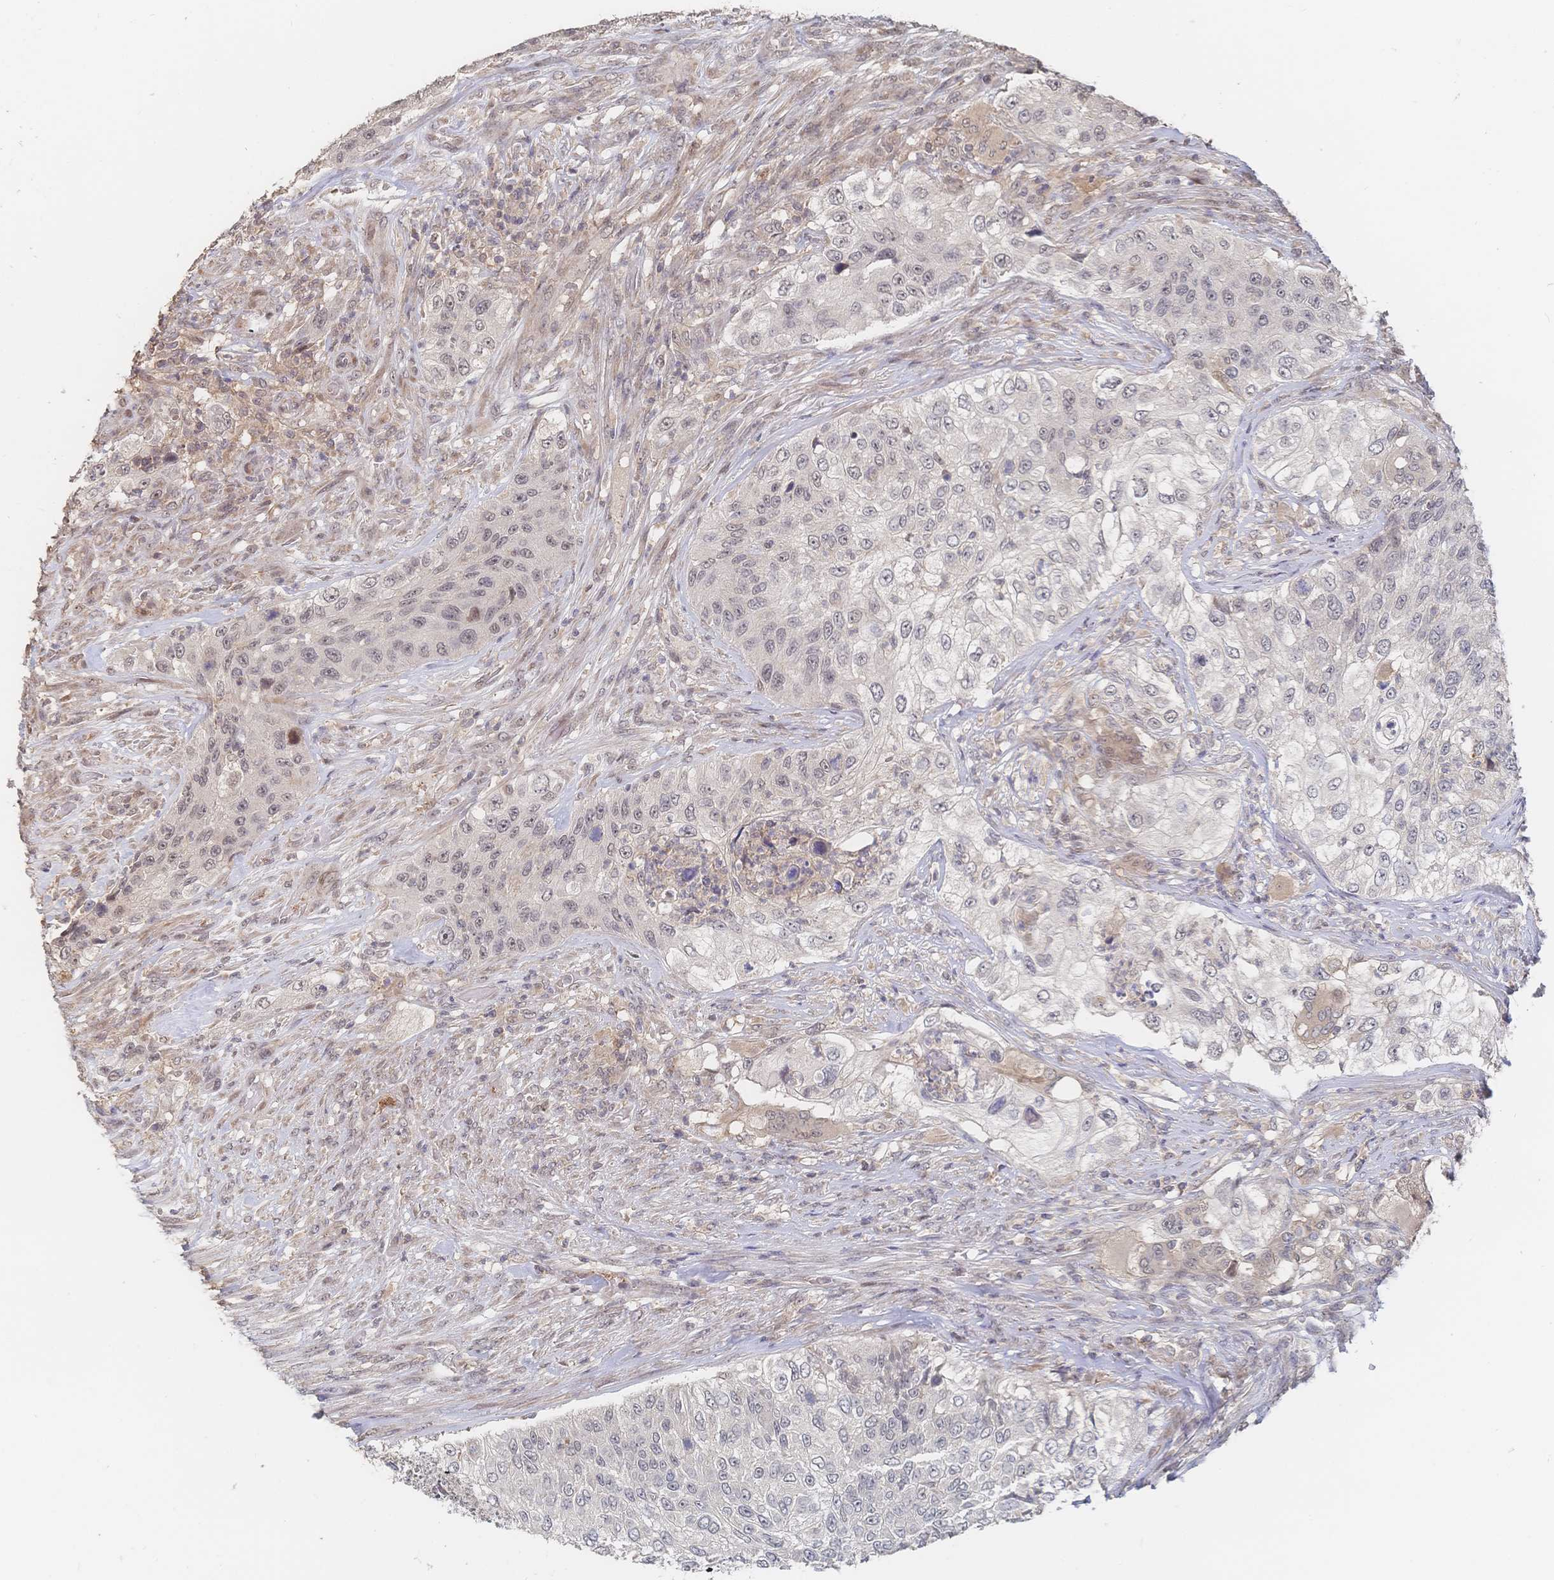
{"staining": {"intensity": "weak", "quantity": "<25%", "location": "nuclear"}, "tissue": "urothelial cancer", "cell_type": "Tumor cells", "image_type": "cancer", "snomed": [{"axis": "morphology", "description": "Urothelial carcinoma, High grade"}, {"axis": "topography", "description": "Urinary bladder"}], "caption": "Immunohistochemistry of human urothelial cancer demonstrates no staining in tumor cells.", "gene": "LRP5", "patient": {"sex": "female", "age": 60}}